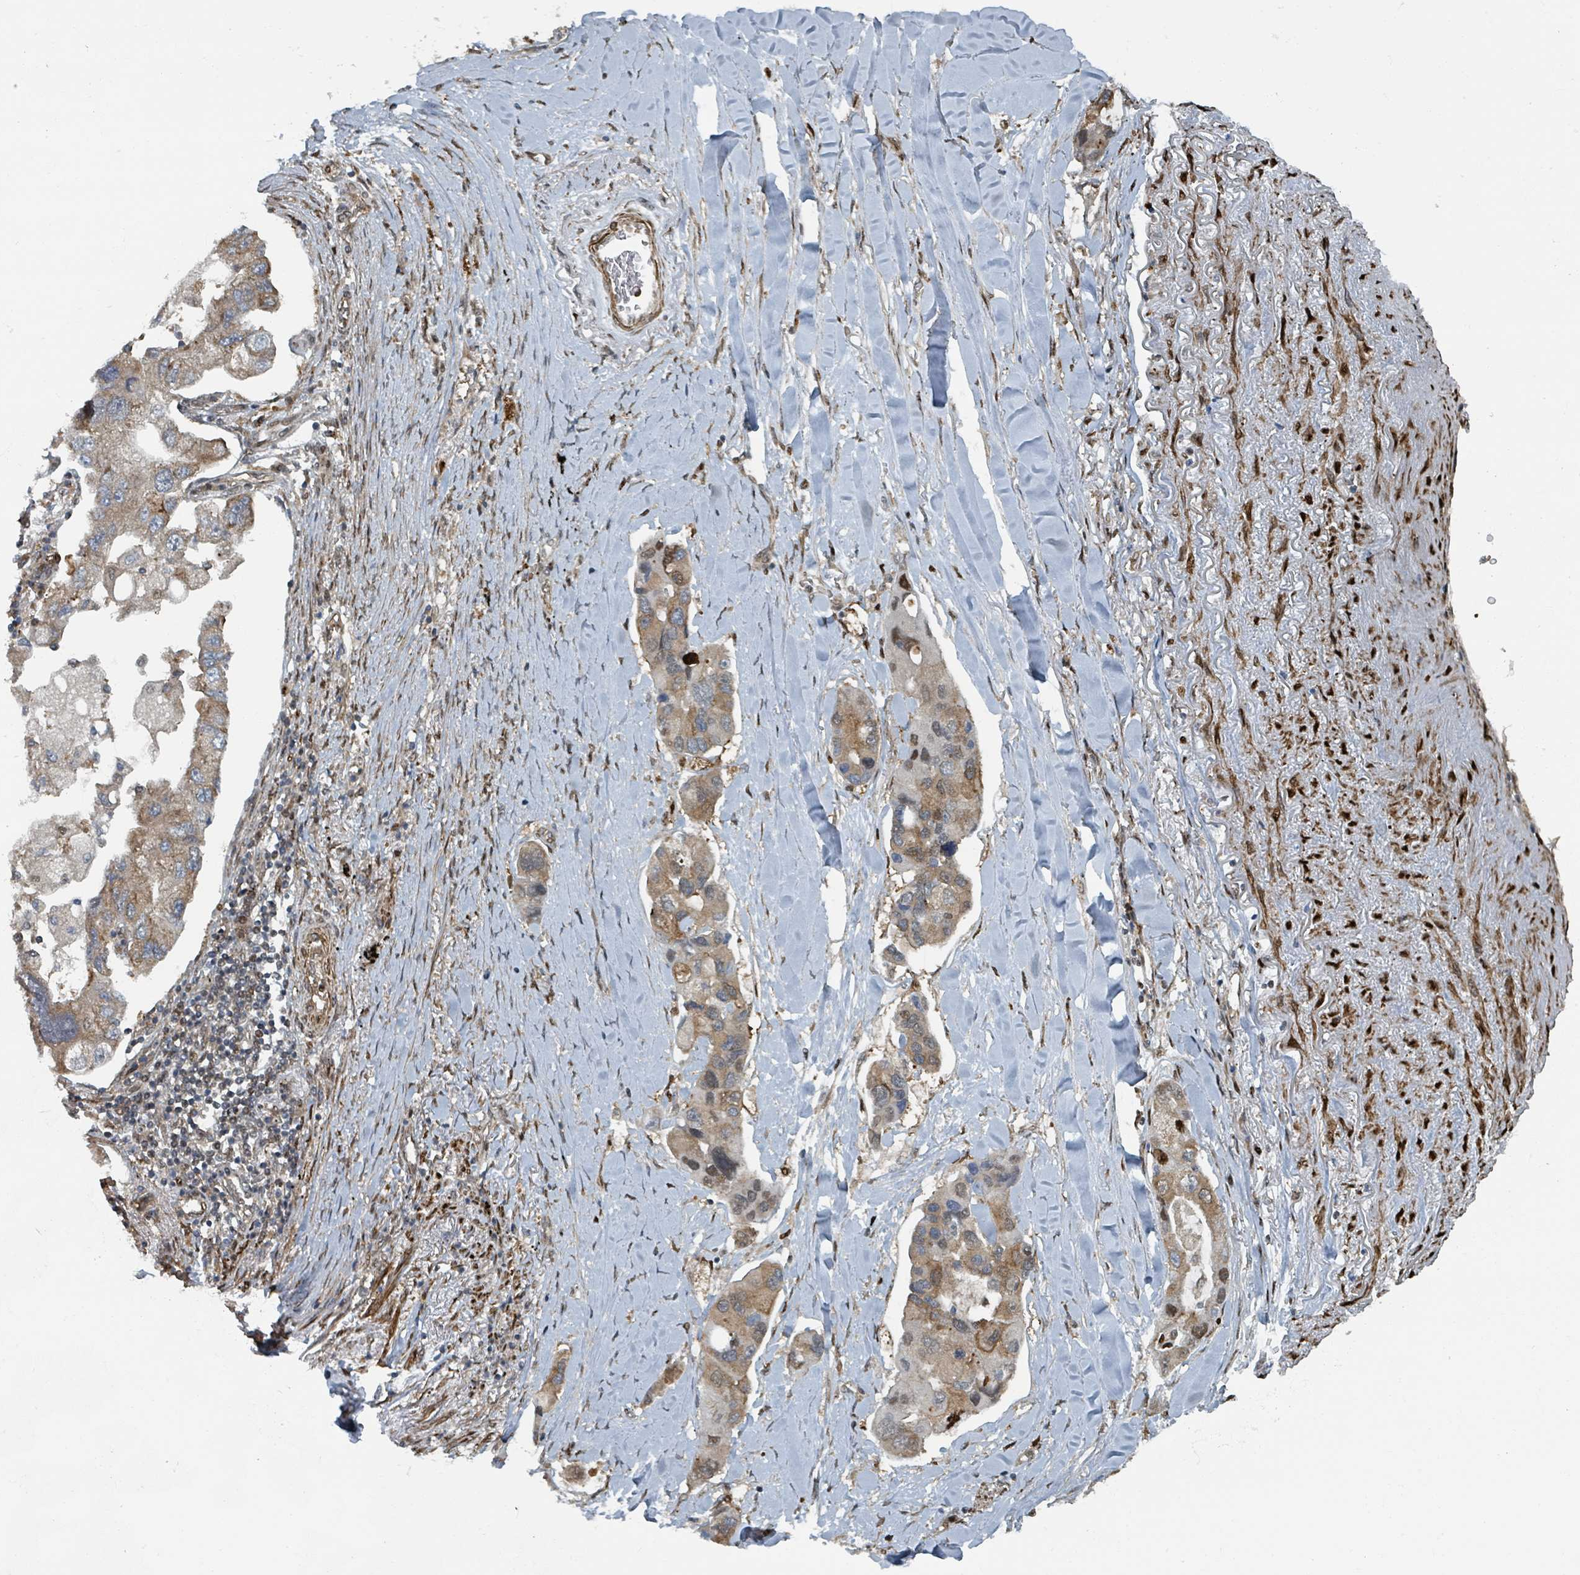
{"staining": {"intensity": "moderate", "quantity": ">75%", "location": "cytoplasmic/membranous"}, "tissue": "lung cancer", "cell_type": "Tumor cells", "image_type": "cancer", "snomed": [{"axis": "morphology", "description": "Adenocarcinoma, NOS"}, {"axis": "topography", "description": "Lung"}], "caption": "Immunohistochemistry (IHC) of human adenocarcinoma (lung) shows medium levels of moderate cytoplasmic/membranous expression in approximately >75% of tumor cells. (DAB IHC, brown staining for protein, blue staining for nuclei).", "gene": "RHPN2", "patient": {"sex": "female", "age": 54}}